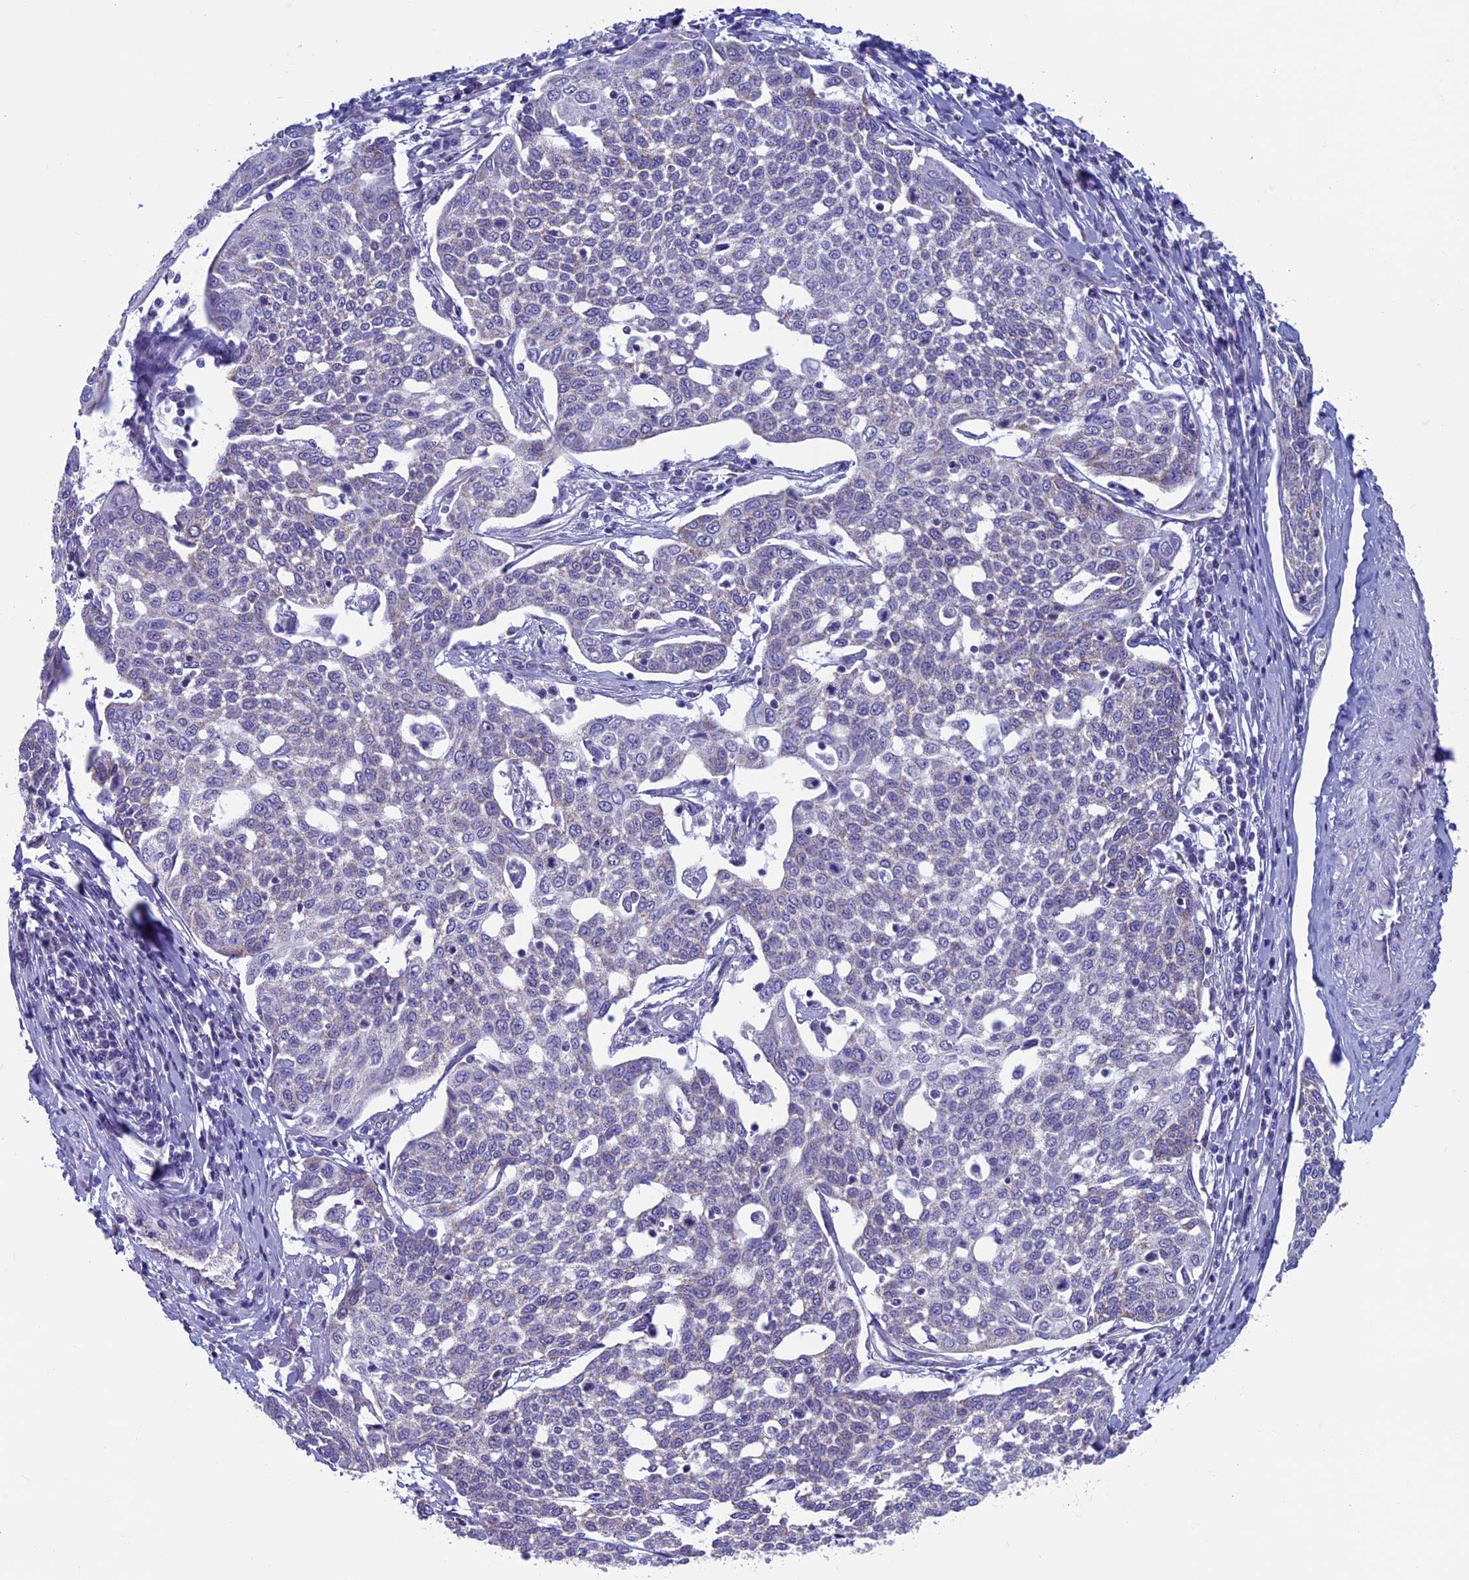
{"staining": {"intensity": "negative", "quantity": "none", "location": "none"}, "tissue": "cervical cancer", "cell_type": "Tumor cells", "image_type": "cancer", "snomed": [{"axis": "morphology", "description": "Squamous cell carcinoma, NOS"}, {"axis": "topography", "description": "Cervix"}], "caption": "Tumor cells show no significant positivity in cervical squamous cell carcinoma.", "gene": "MFSD12", "patient": {"sex": "female", "age": 34}}